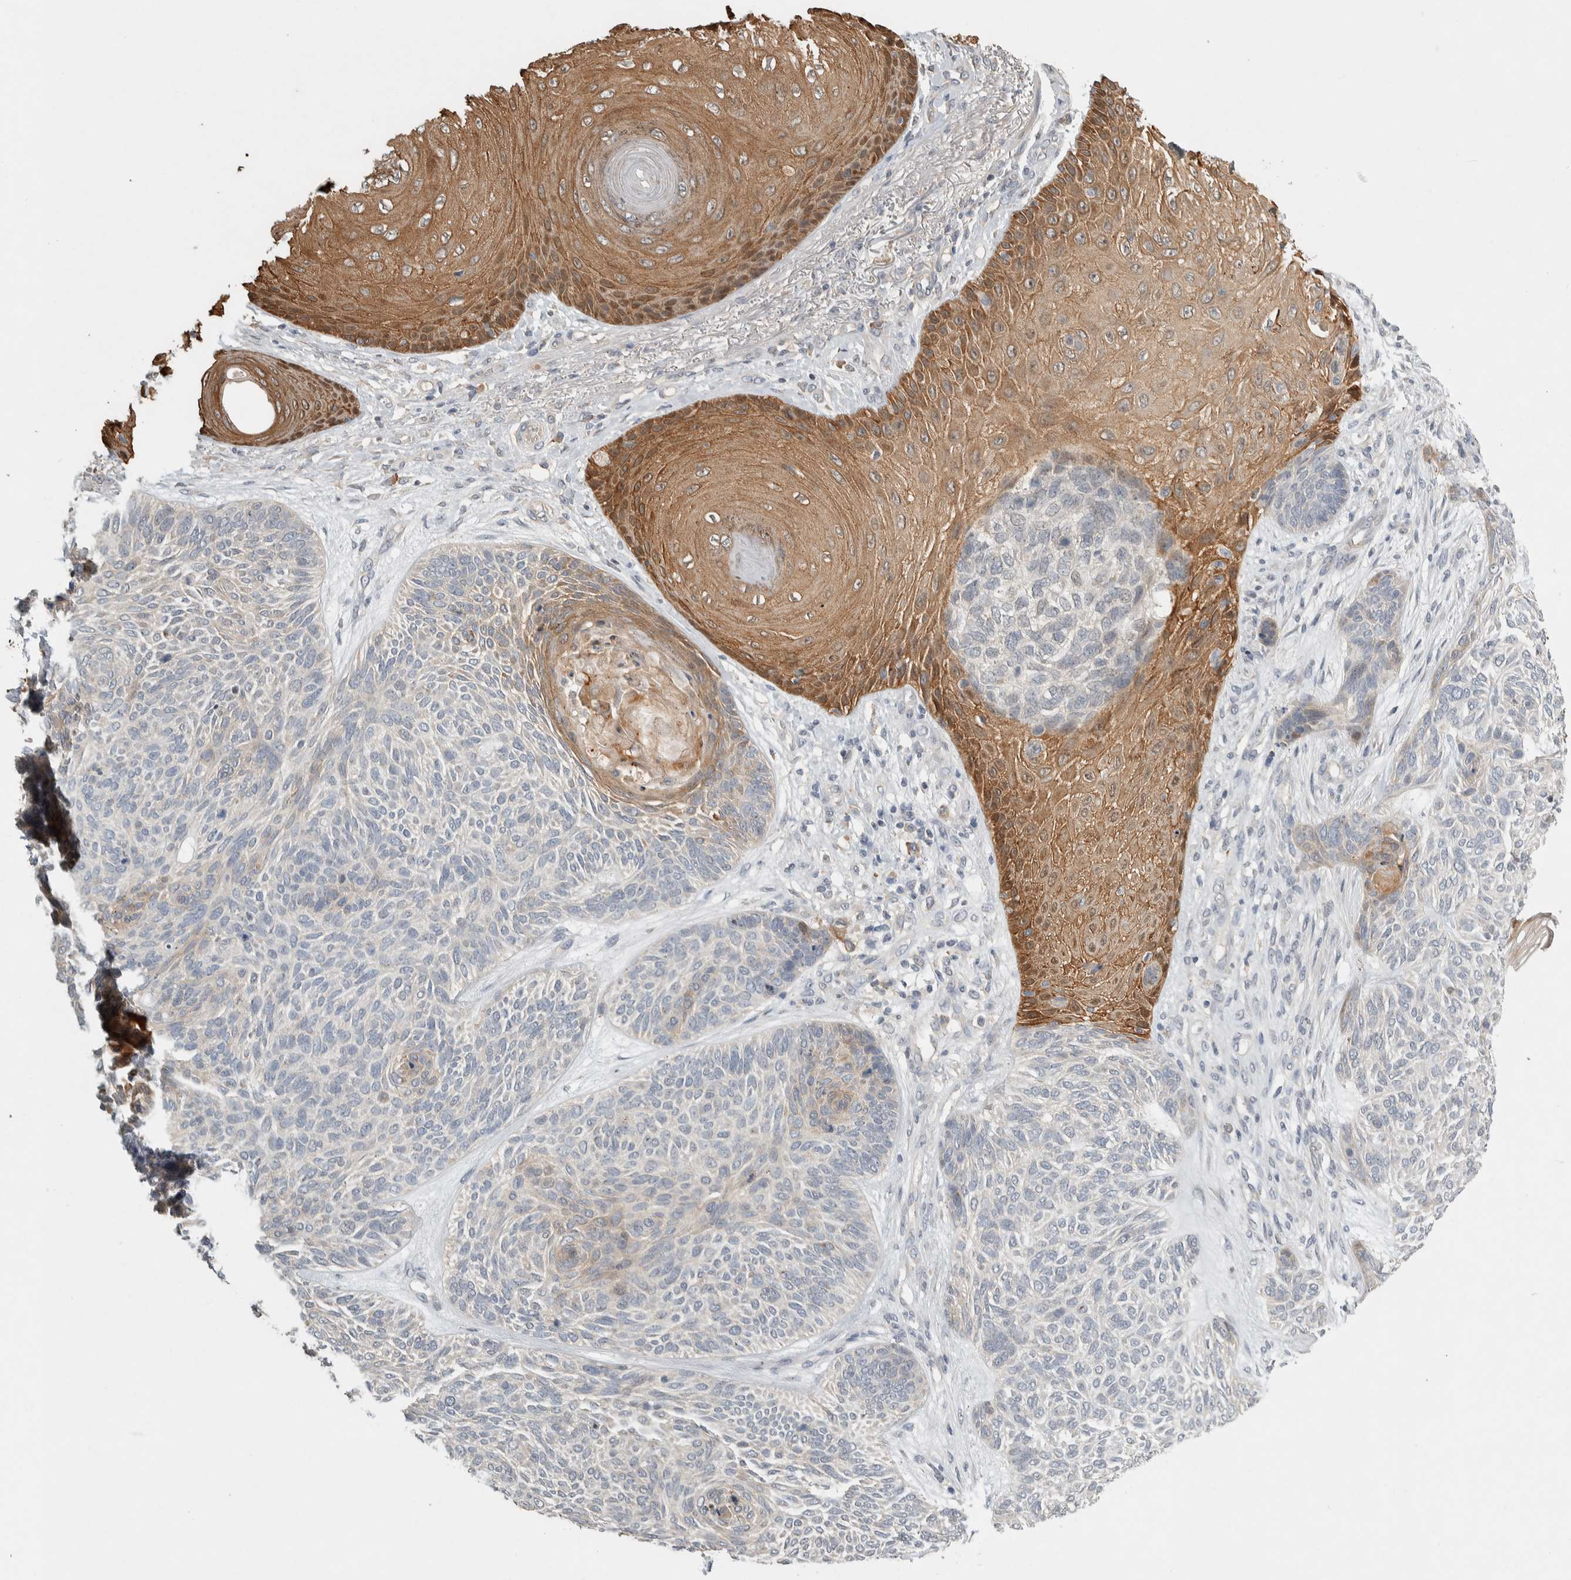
{"staining": {"intensity": "weak", "quantity": "<25%", "location": "cytoplasmic/membranous"}, "tissue": "skin cancer", "cell_type": "Tumor cells", "image_type": "cancer", "snomed": [{"axis": "morphology", "description": "Basal cell carcinoma"}, {"axis": "topography", "description": "Skin"}], "caption": "High magnification brightfield microscopy of basal cell carcinoma (skin) stained with DAB (3,3'-diaminobenzidine) (brown) and counterstained with hematoxylin (blue): tumor cells show no significant positivity.", "gene": "EIF3H", "patient": {"sex": "male", "age": 55}}